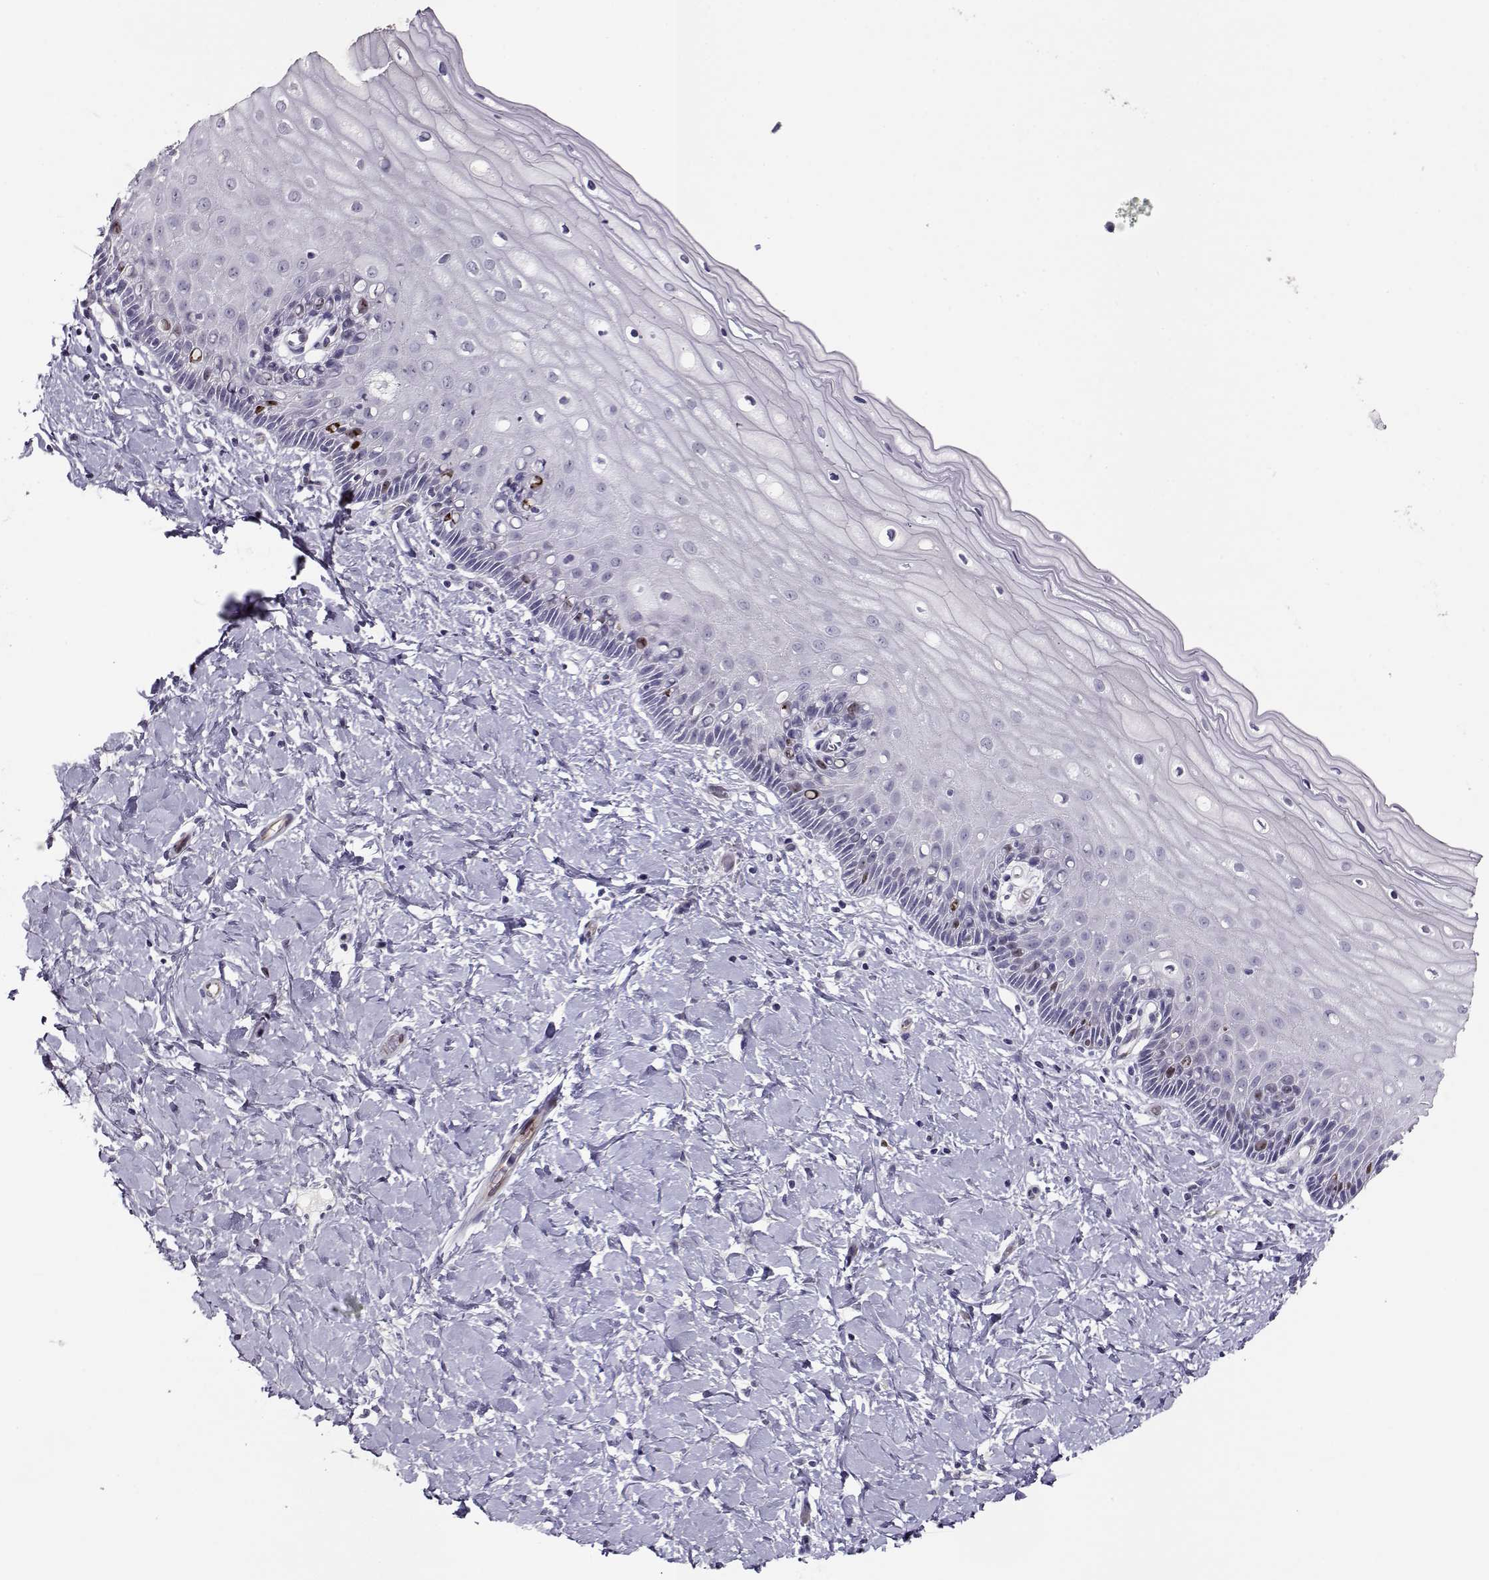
{"staining": {"intensity": "moderate", "quantity": "<25%", "location": "nuclear"}, "tissue": "cervix", "cell_type": "Squamous epithelial cells", "image_type": "normal", "snomed": [{"axis": "morphology", "description": "Normal tissue, NOS"}, {"axis": "topography", "description": "Cervix"}], "caption": "Approximately <25% of squamous epithelial cells in unremarkable human cervix demonstrate moderate nuclear protein staining as visualized by brown immunohistochemical staining.", "gene": "NPW", "patient": {"sex": "female", "age": 37}}